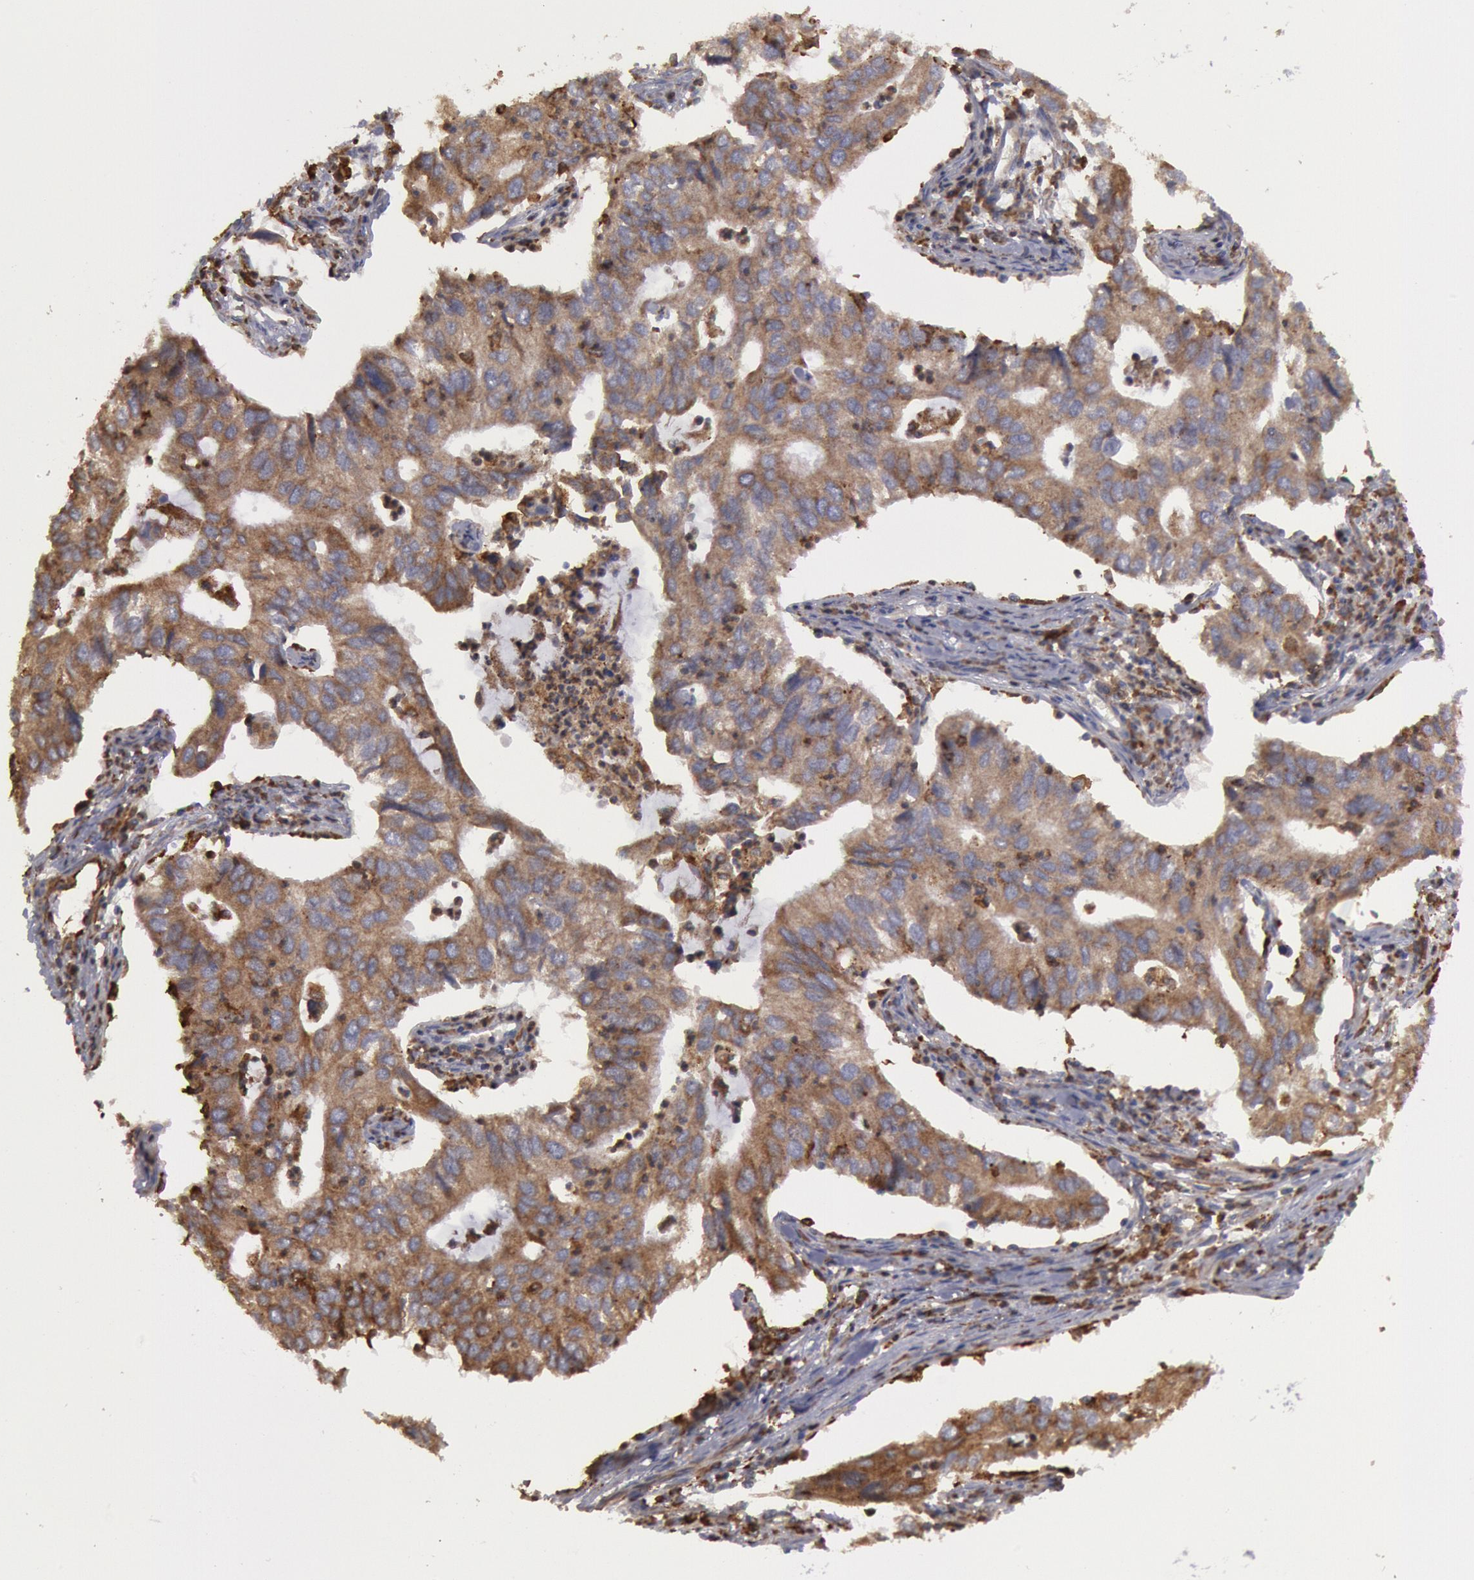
{"staining": {"intensity": "moderate", "quantity": ">75%", "location": "cytoplasmic/membranous"}, "tissue": "lung cancer", "cell_type": "Tumor cells", "image_type": "cancer", "snomed": [{"axis": "morphology", "description": "Adenocarcinoma, NOS"}, {"axis": "topography", "description": "Lung"}], "caption": "There is medium levels of moderate cytoplasmic/membranous staining in tumor cells of lung adenocarcinoma, as demonstrated by immunohistochemical staining (brown color).", "gene": "ERP44", "patient": {"sex": "male", "age": 48}}